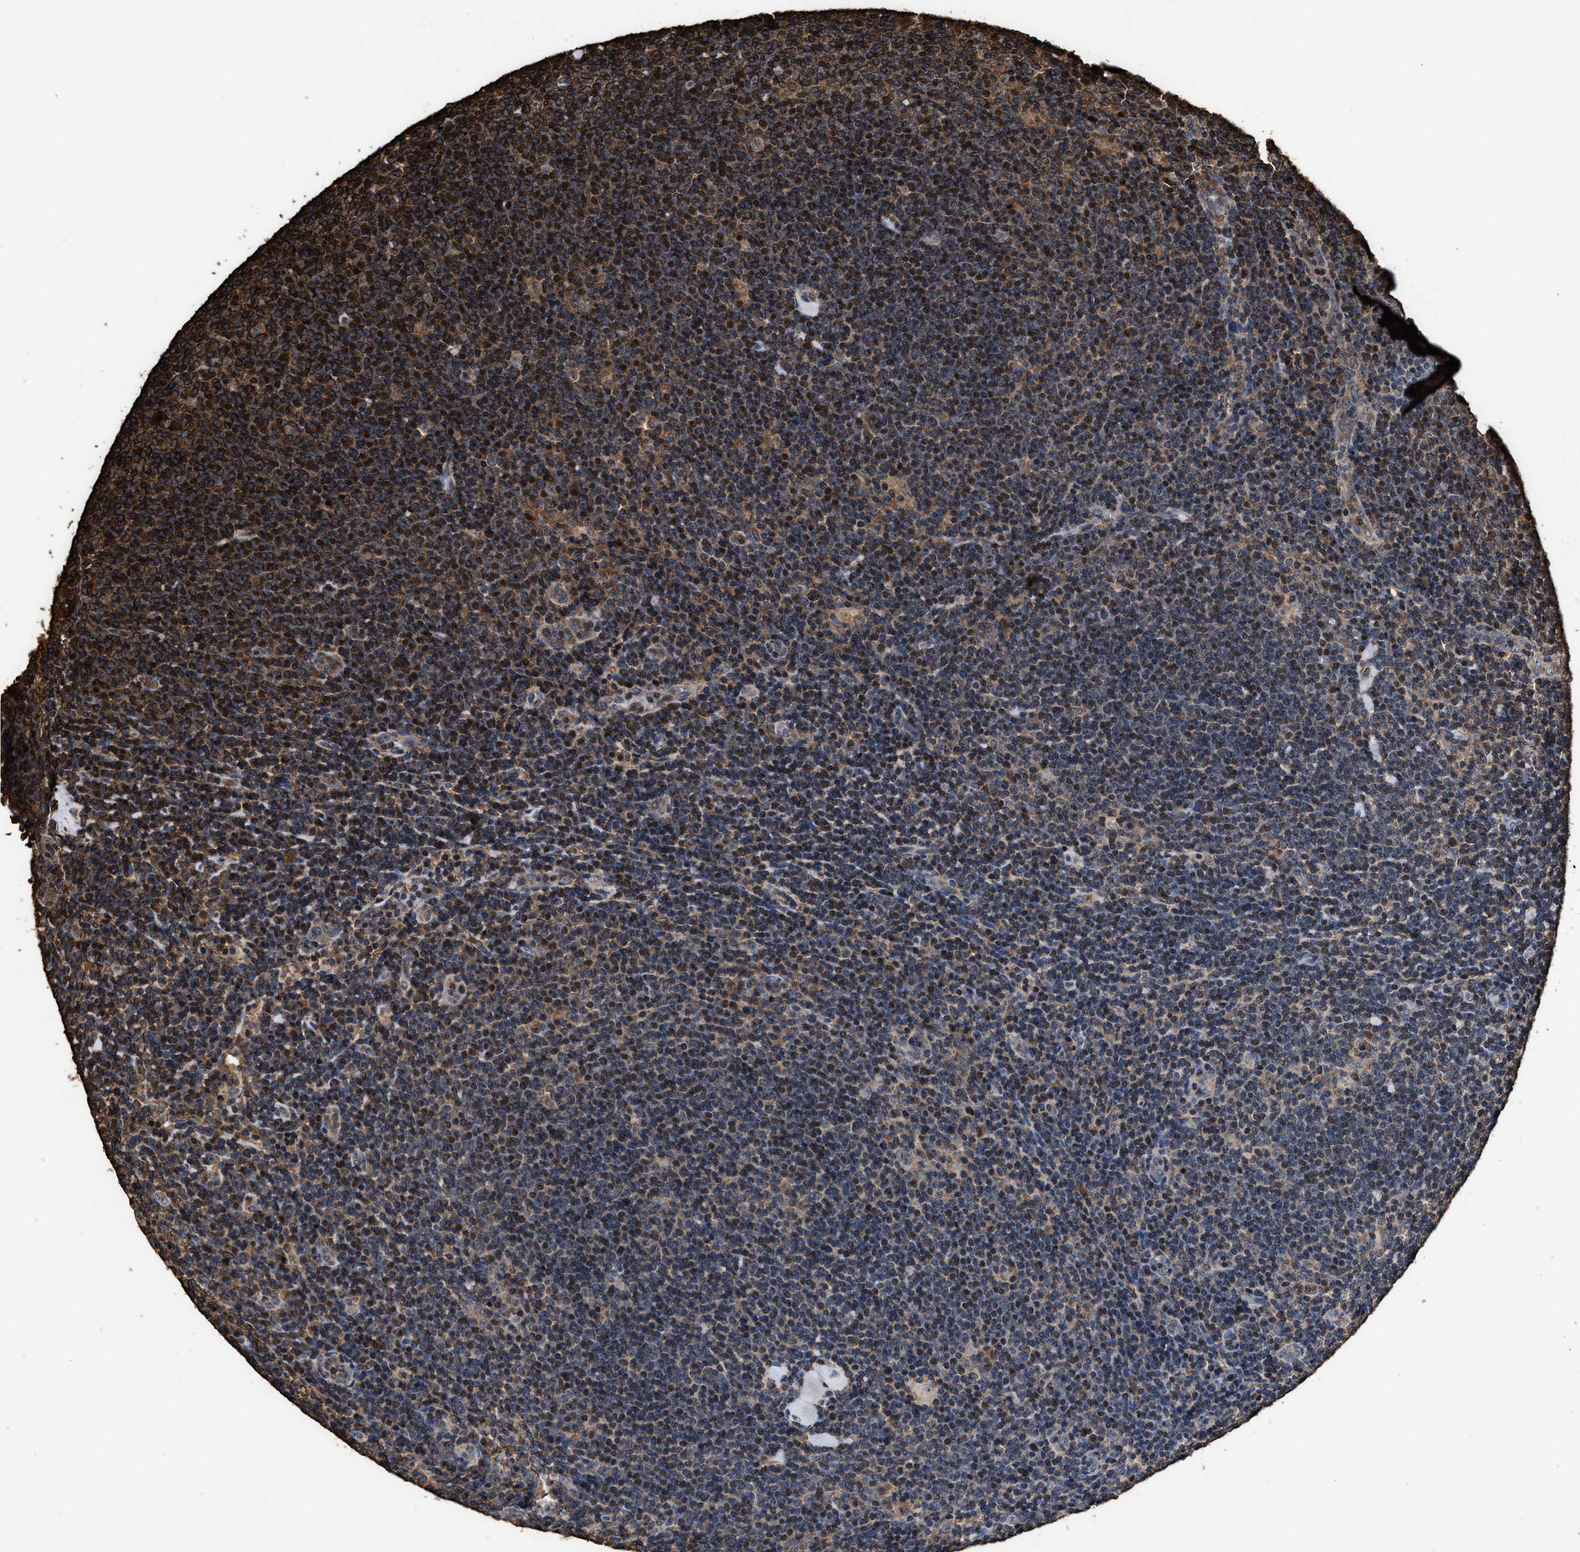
{"staining": {"intensity": "weak", "quantity": ">75%", "location": "cytoplasmic/membranous"}, "tissue": "lymphoma", "cell_type": "Tumor cells", "image_type": "cancer", "snomed": [{"axis": "morphology", "description": "Hodgkin's disease, NOS"}, {"axis": "topography", "description": "Lymph node"}], "caption": "Tumor cells display low levels of weak cytoplasmic/membranous staining in approximately >75% of cells in lymphoma. (brown staining indicates protein expression, while blue staining denotes nuclei).", "gene": "KBTBD2", "patient": {"sex": "female", "age": 57}}